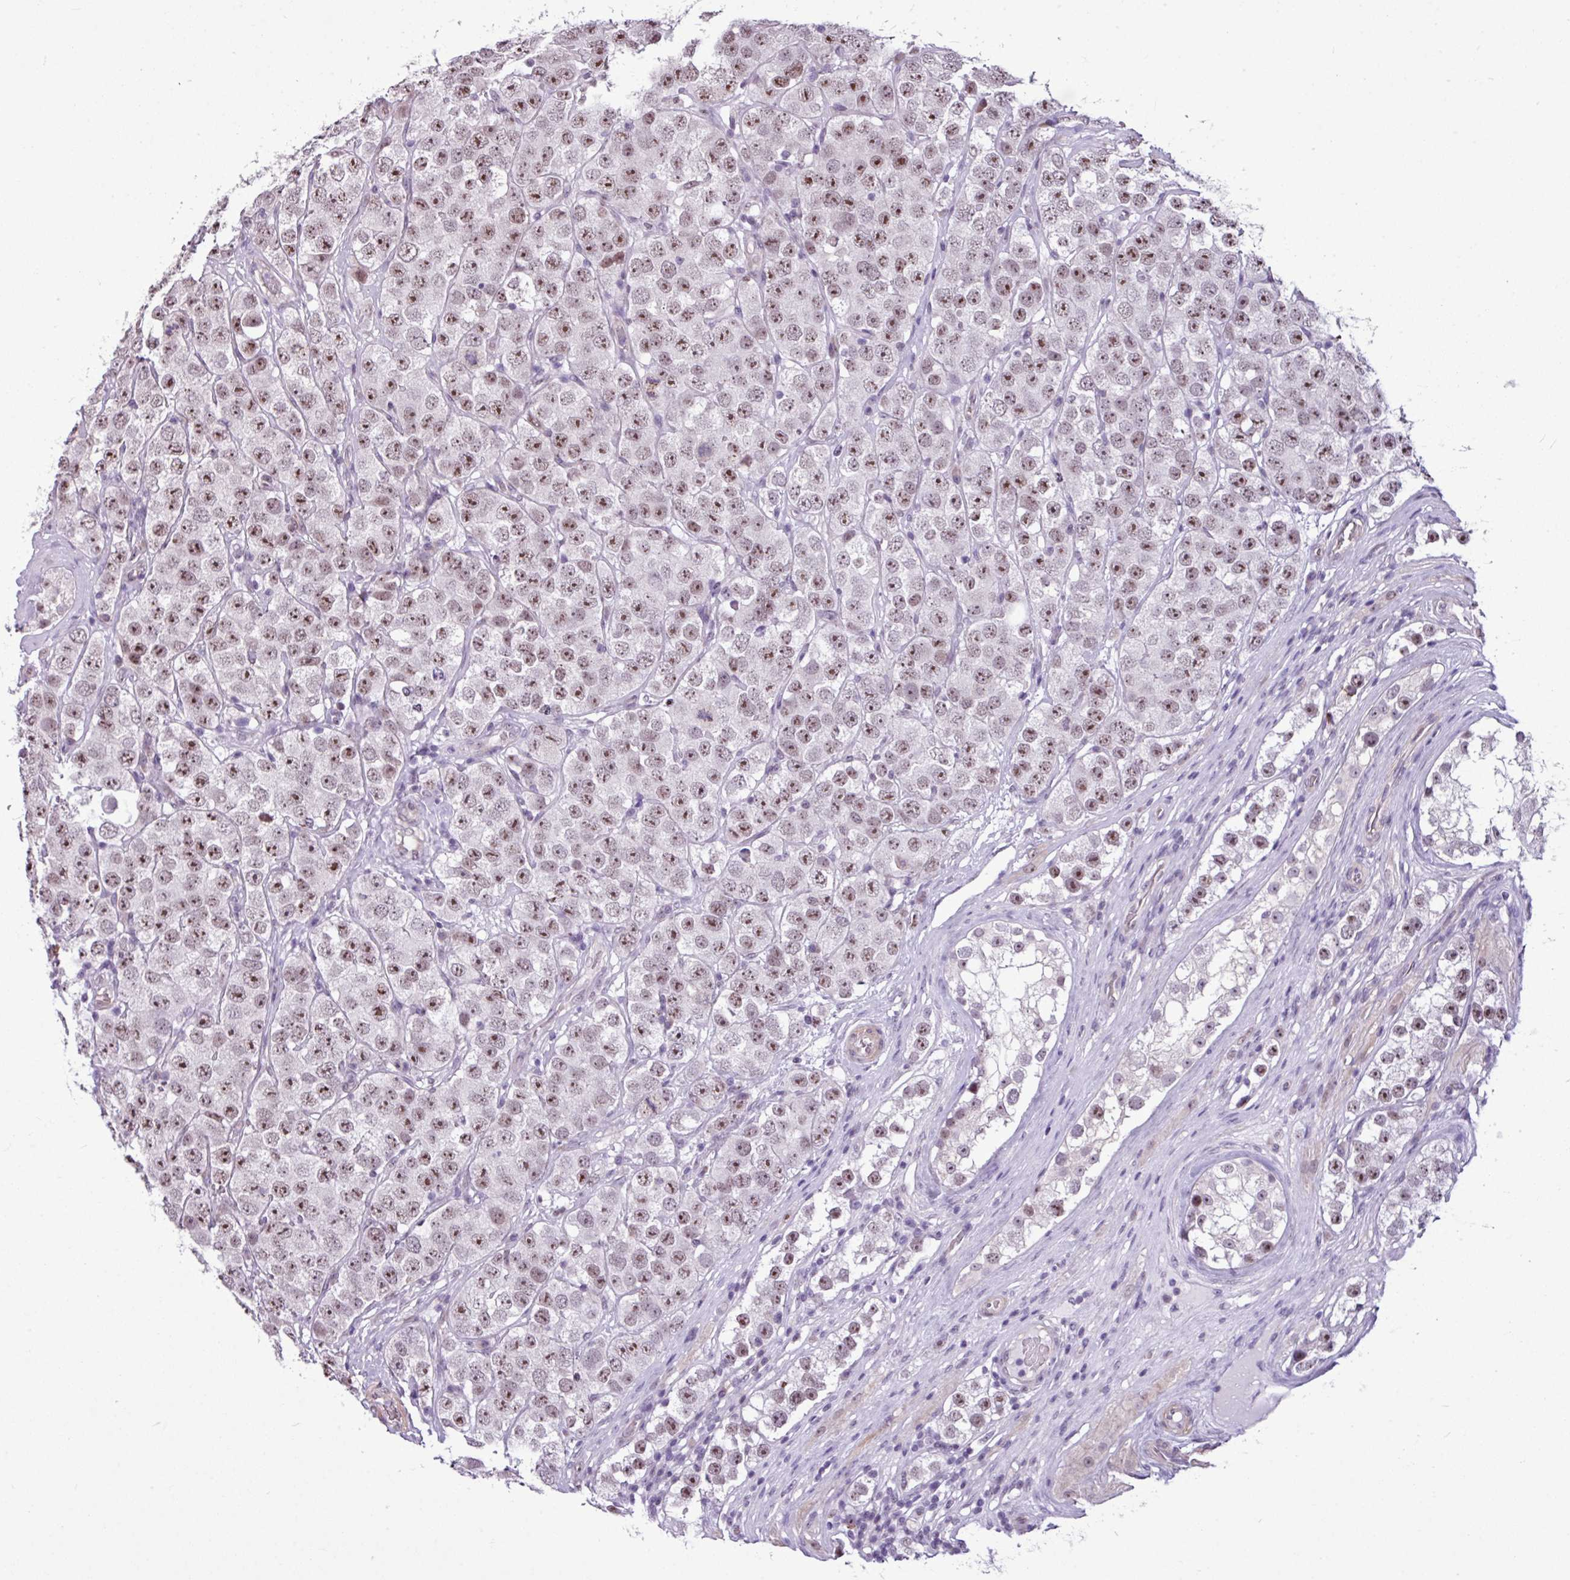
{"staining": {"intensity": "moderate", "quantity": ">75%", "location": "nuclear"}, "tissue": "testis cancer", "cell_type": "Tumor cells", "image_type": "cancer", "snomed": [{"axis": "morphology", "description": "Seminoma, NOS"}, {"axis": "topography", "description": "Testis"}], "caption": "Tumor cells demonstrate medium levels of moderate nuclear expression in about >75% of cells in human seminoma (testis).", "gene": "UTP18", "patient": {"sex": "male", "age": 28}}